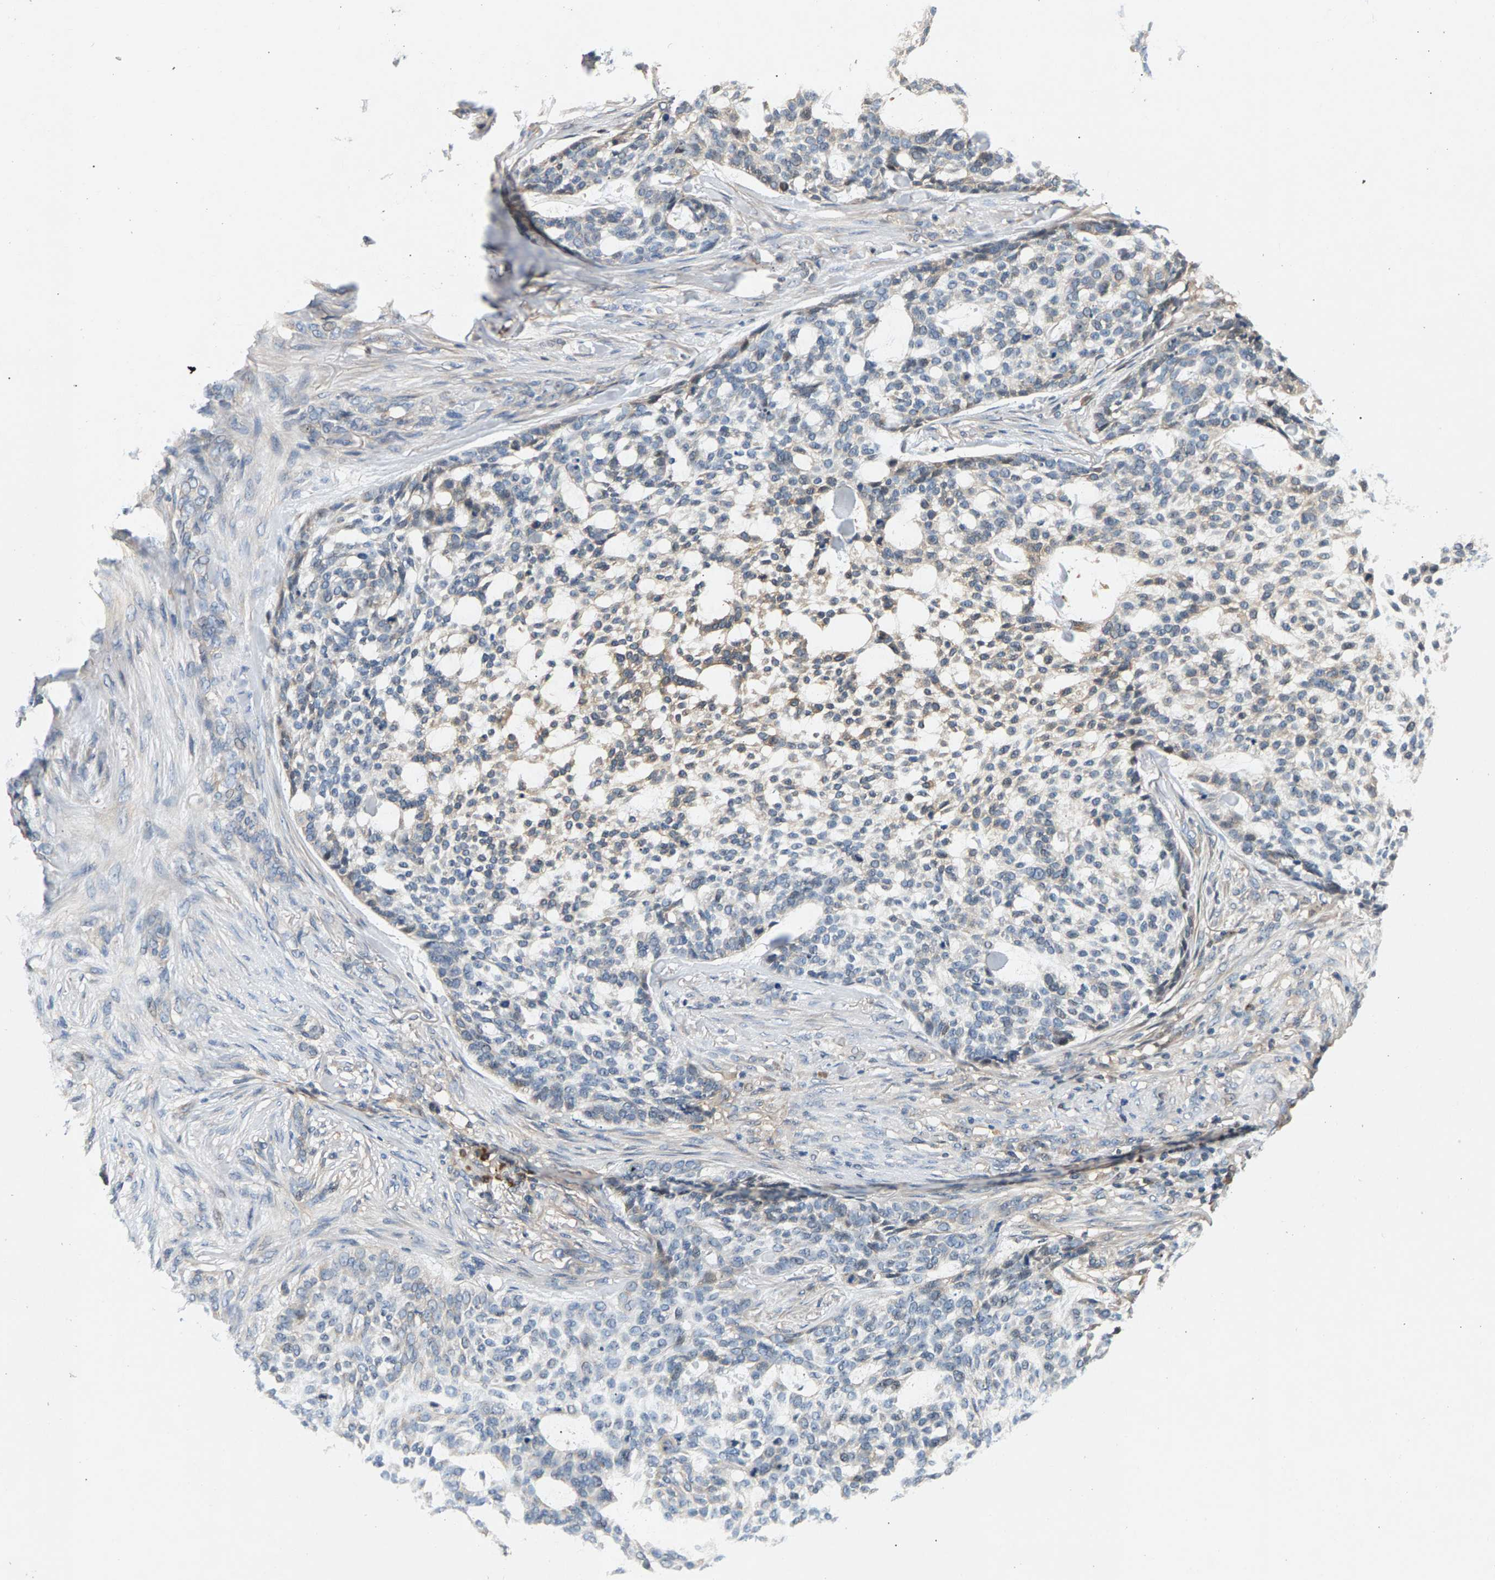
{"staining": {"intensity": "weak", "quantity": "<25%", "location": "cytoplasmic/membranous"}, "tissue": "skin cancer", "cell_type": "Tumor cells", "image_type": "cancer", "snomed": [{"axis": "morphology", "description": "Basal cell carcinoma"}, {"axis": "topography", "description": "Skin"}], "caption": "Protein analysis of basal cell carcinoma (skin) reveals no significant staining in tumor cells.", "gene": "FAM78A", "patient": {"sex": "female", "age": 64}}